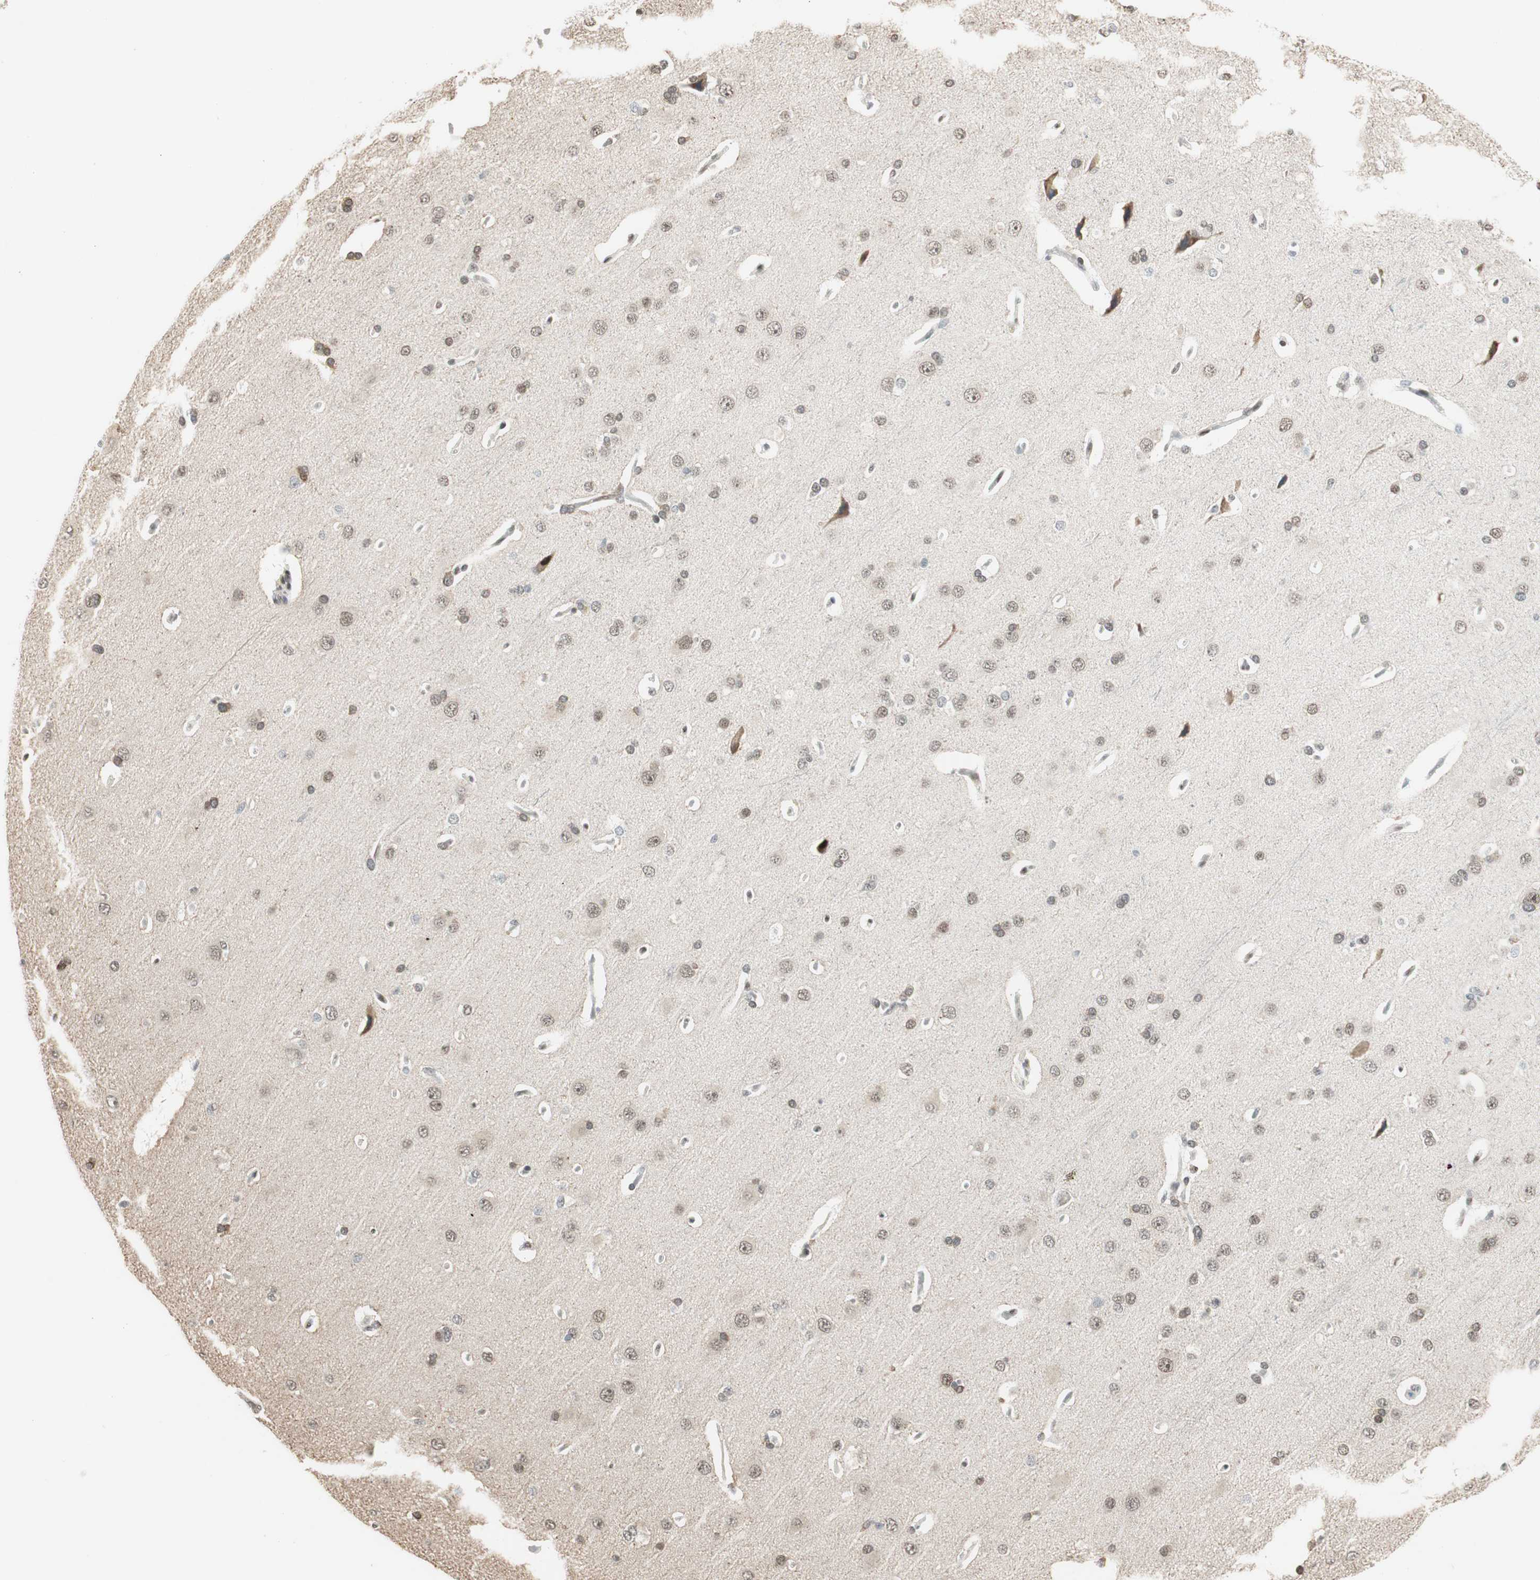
{"staining": {"intensity": "weak", "quantity": "25%-75%", "location": "cytoplasmic/membranous"}, "tissue": "cerebral cortex", "cell_type": "Endothelial cells", "image_type": "normal", "snomed": [{"axis": "morphology", "description": "Normal tissue, NOS"}, {"axis": "topography", "description": "Cerebral cortex"}], "caption": "About 25%-75% of endothelial cells in unremarkable human cerebral cortex reveal weak cytoplasmic/membranous protein positivity as visualized by brown immunohistochemical staining.", "gene": "ZBTB17", "patient": {"sex": "male", "age": 62}}